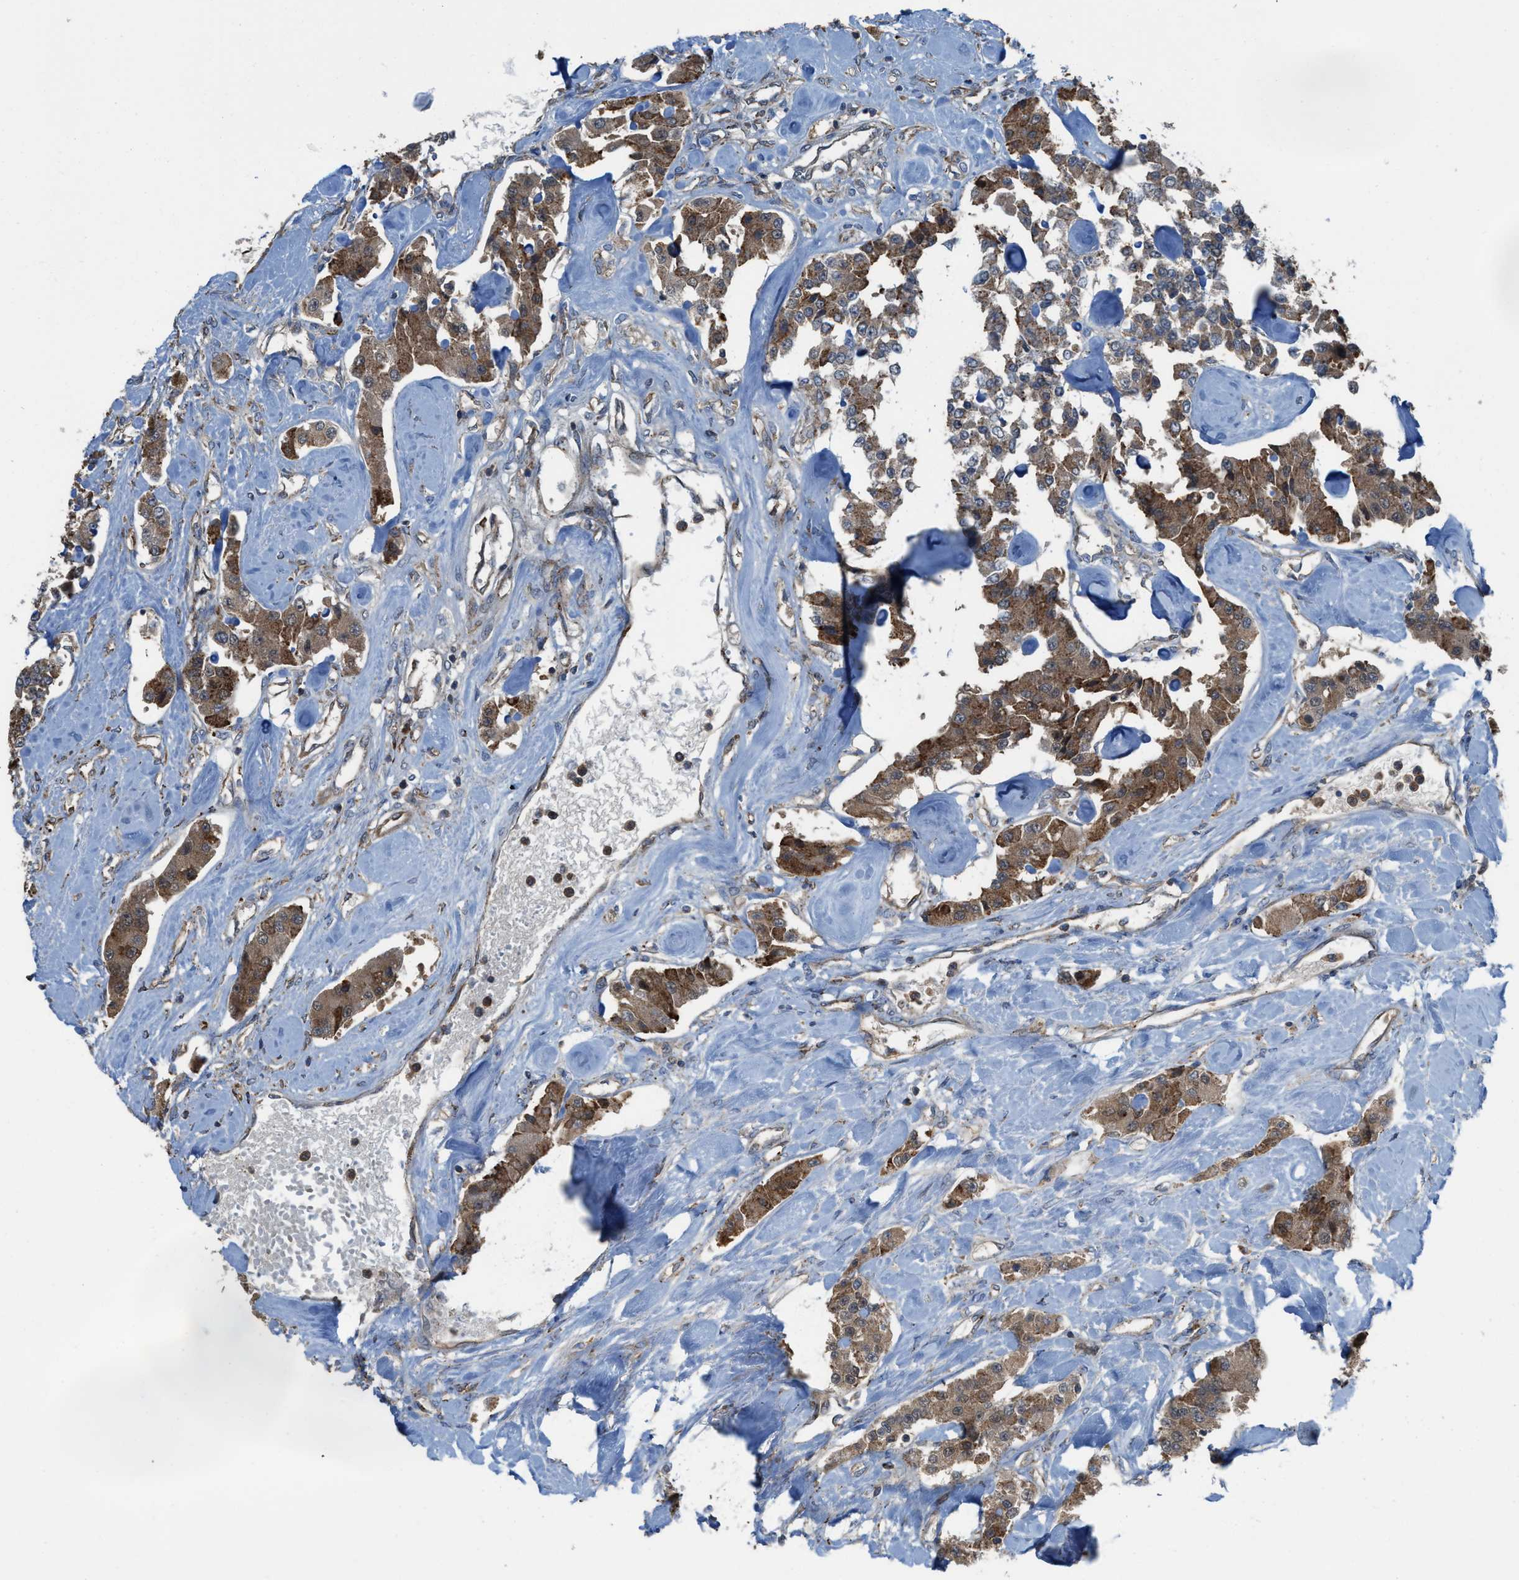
{"staining": {"intensity": "moderate", "quantity": ">75%", "location": "cytoplasmic/membranous"}, "tissue": "carcinoid", "cell_type": "Tumor cells", "image_type": "cancer", "snomed": [{"axis": "morphology", "description": "Carcinoid, malignant, NOS"}, {"axis": "topography", "description": "Pancreas"}], "caption": "Carcinoid stained for a protein (brown) shows moderate cytoplasmic/membranous positive staining in approximately >75% of tumor cells.", "gene": "PLAA", "patient": {"sex": "male", "age": 41}}